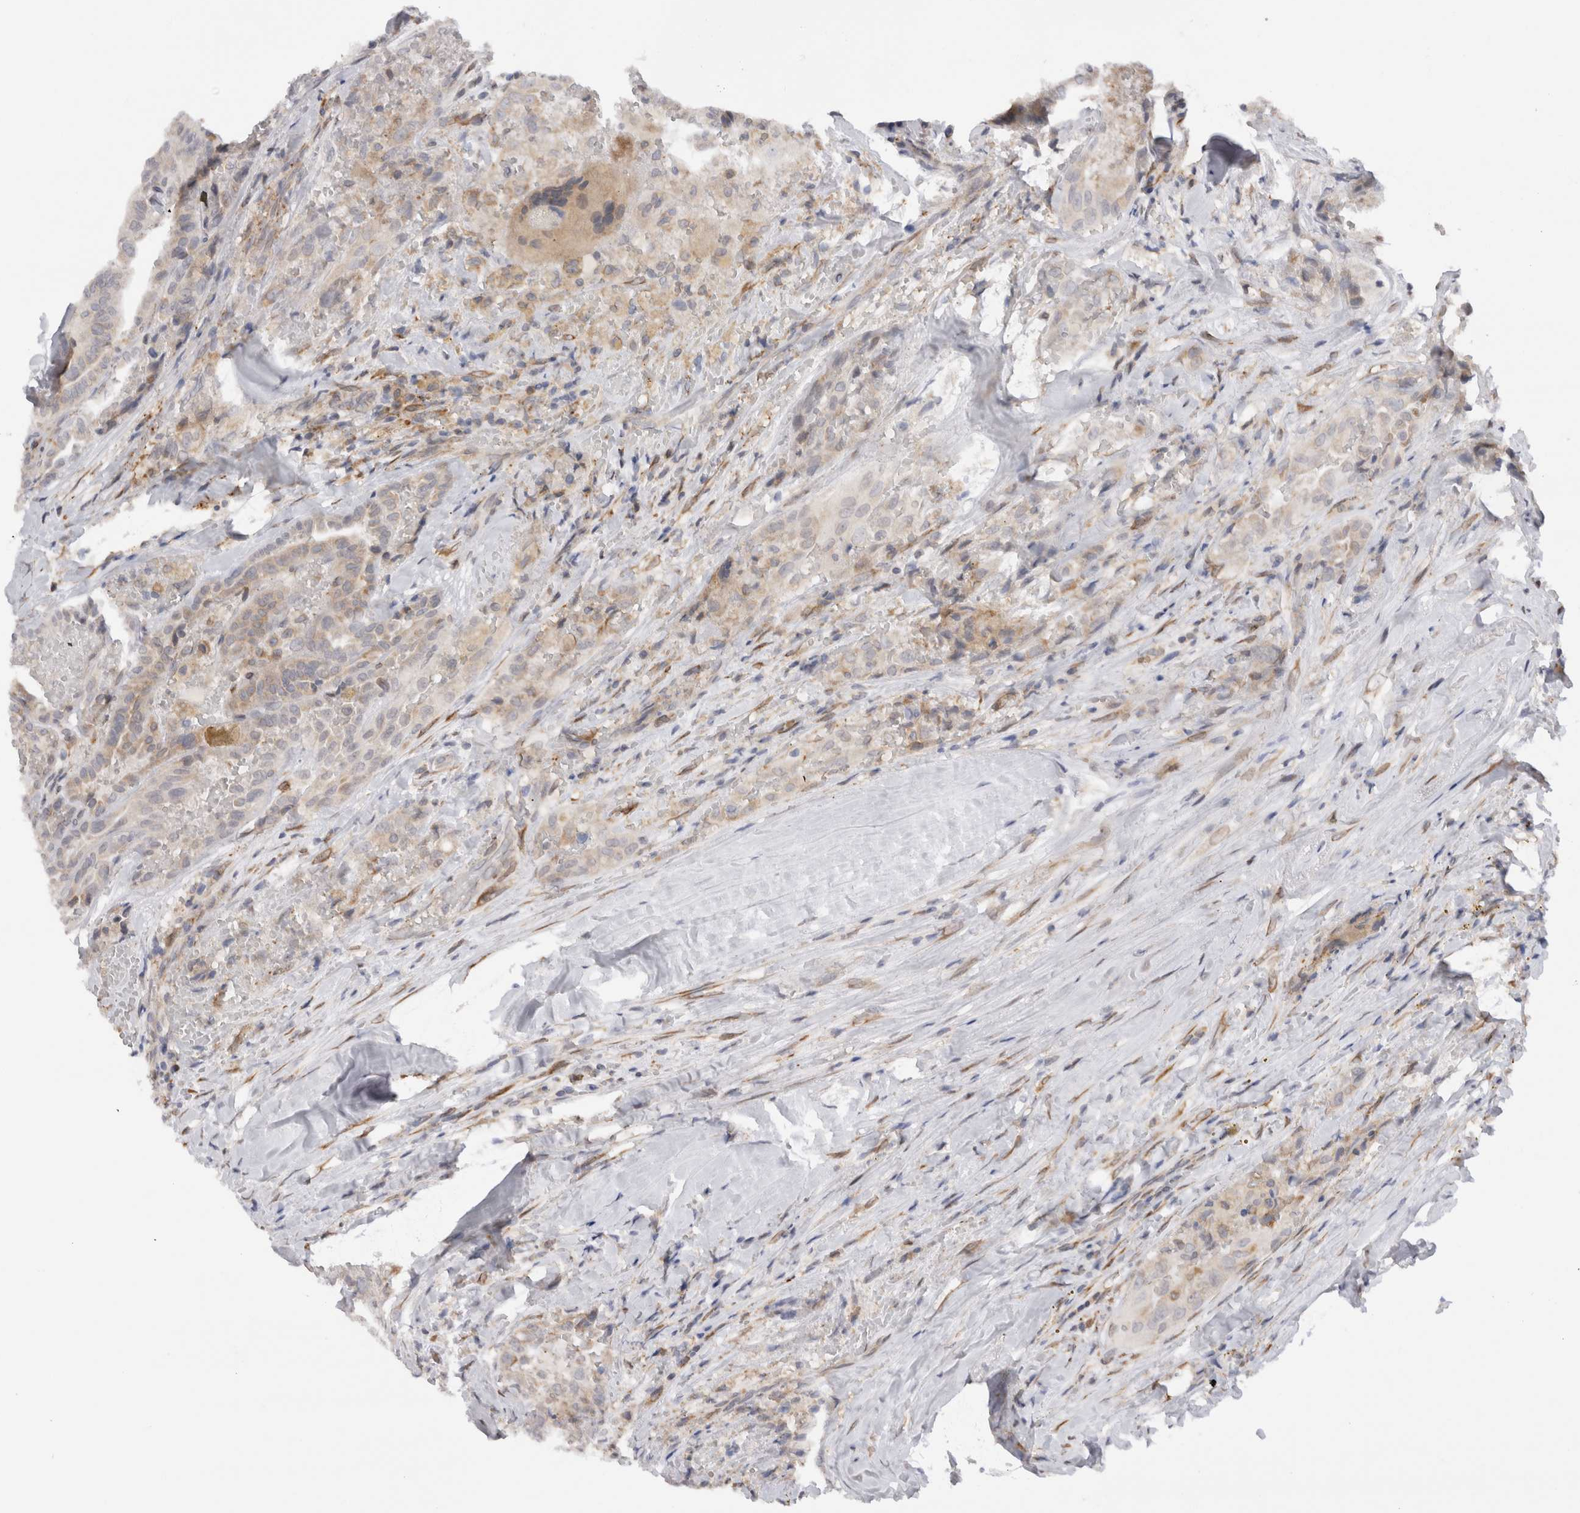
{"staining": {"intensity": "weak", "quantity": "<25%", "location": "cytoplasmic/membranous"}, "tissue": "thyroid cancer", "cell_type": "Tumor cells", "image_type": "cancer", "snomed": [{"axis": "morphology", "description": "Papillary adenocarcinoma, NOS"}, {"axis": "topography", "description": "Thyroid gland"}], "caption": "A histopathology image of human papillary adenocarcinoma (thyroid) is negative for staining in tumor cells. (Stains: DAB immunohistochemistry (IHC) with hematoxylin counter stain, Microscopy: brightfield microscopy at high magnification).", "gene": "VCPIP1", "patient": {"sex": "male", "age": 77}}